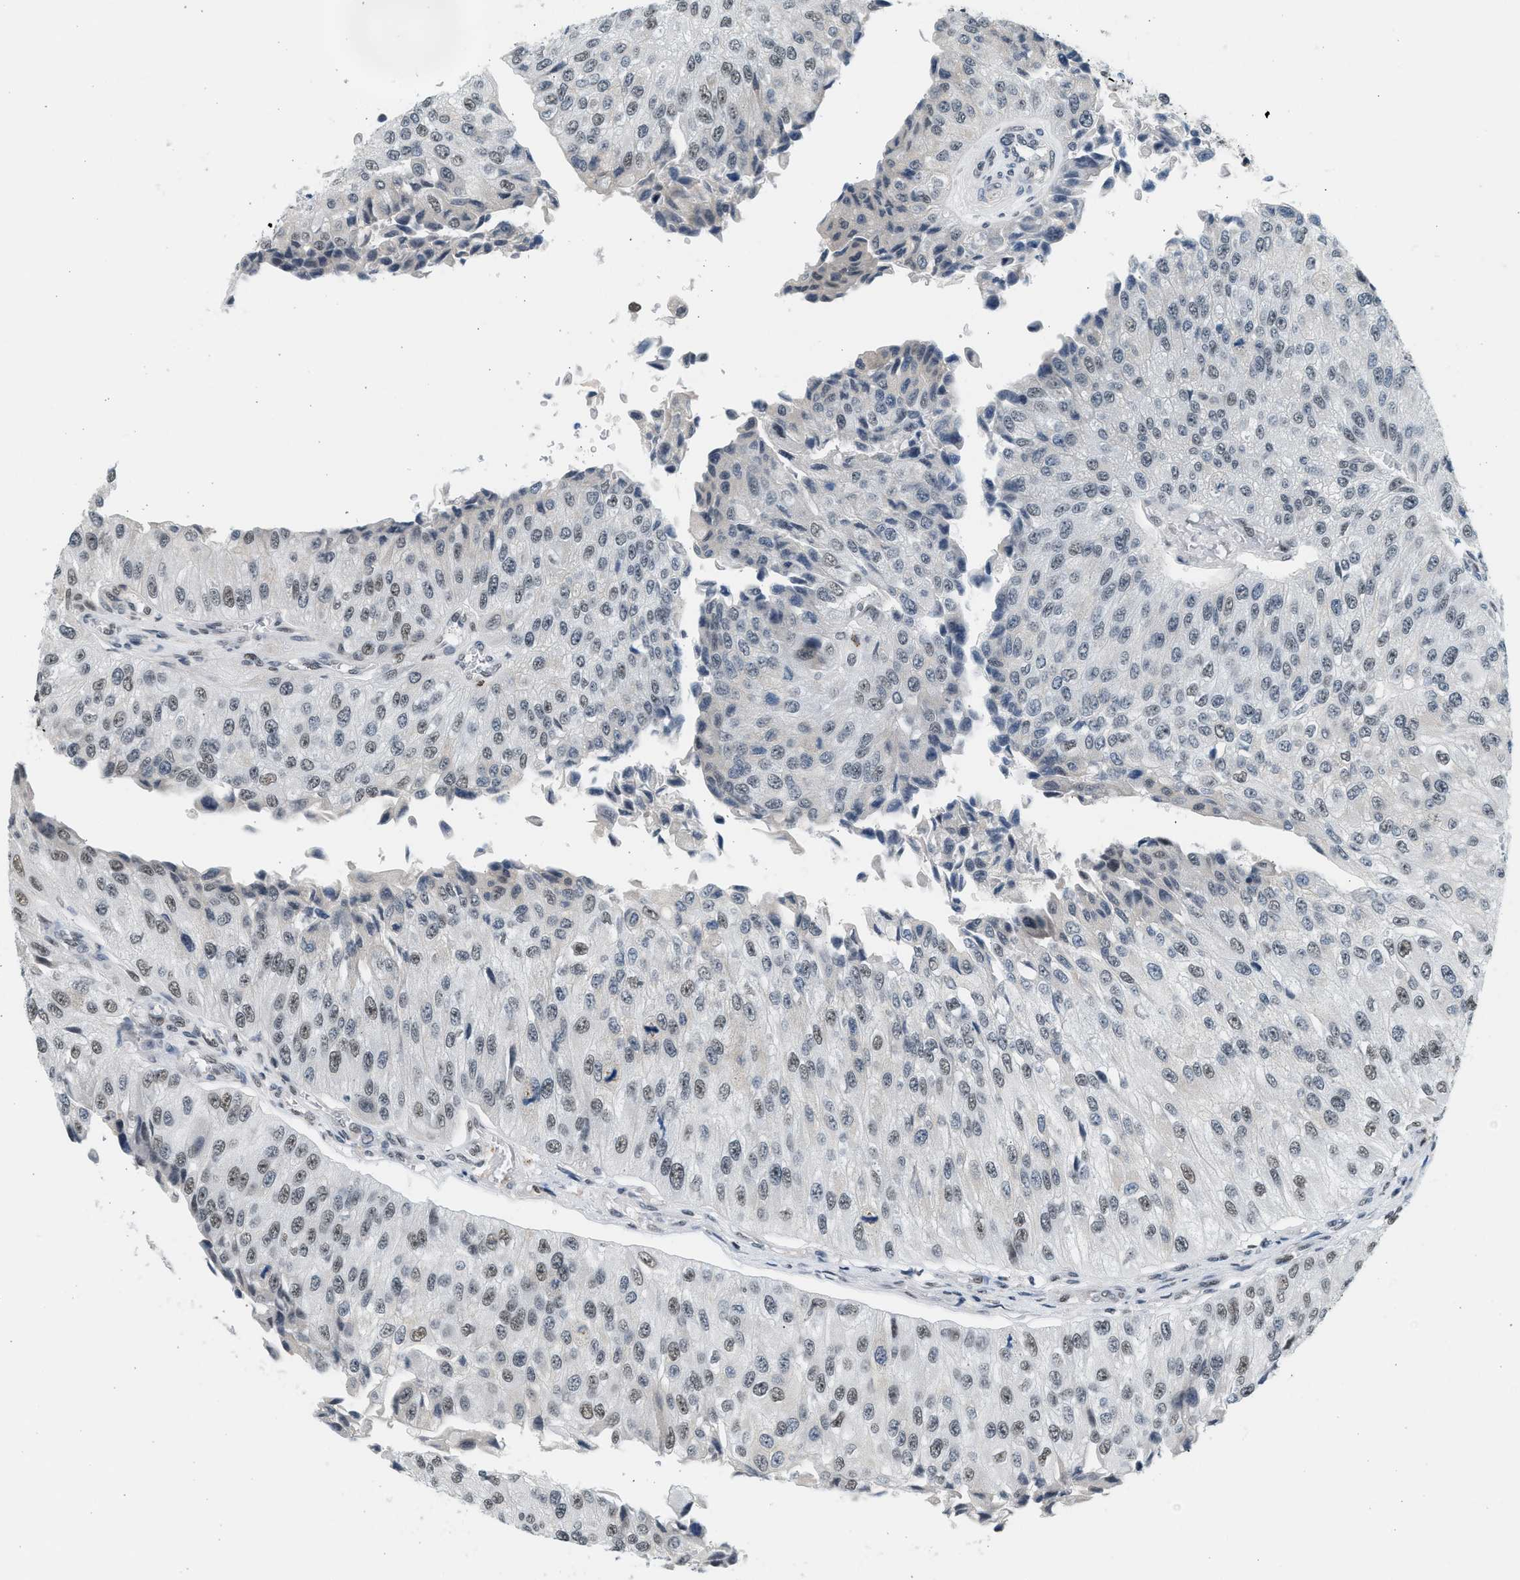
{"staining": {"intensity": "weak", "quantity": ">75%", "location": "nuclear"}, "tissue": "urothelial cancer", "cell_type": "Tumor cells", "image_type": "cancer", "snomed": [{"axis": "morphology", "description": "Urothelial carcinoma, High grade"}, {"axis": "topography", "description": "Kidney"}, {"axis": "topography", "description": "Urinary bladder"}], "caption": "Urothelial carcinoma (high-grade) stained with DAB IHC shows low levels of weak nuclear expression in approximately >75% of tumor cells.", "gene": "HIPK1", "patient": {"sex": "male", "age": 77}}